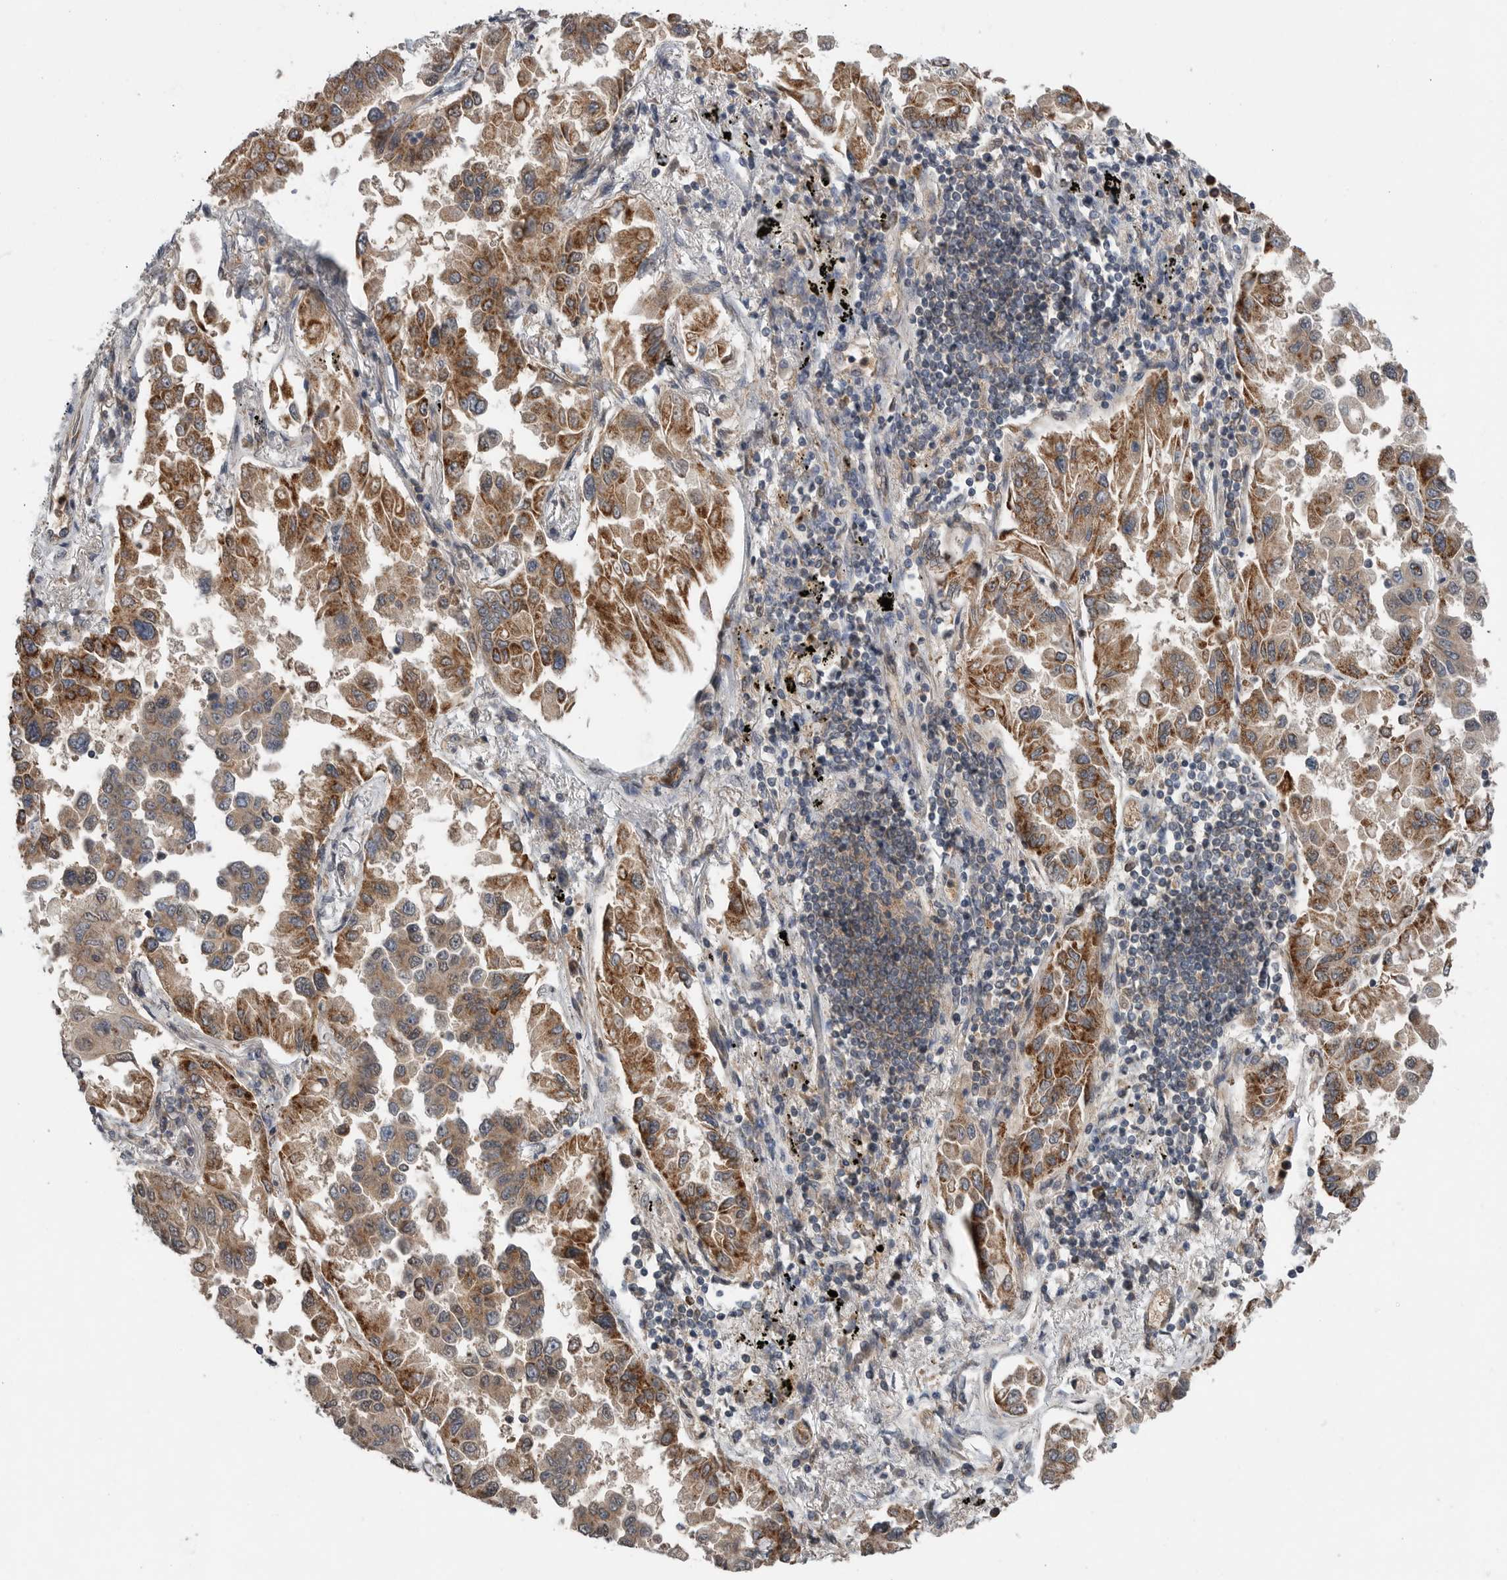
{"staining": {"intensity": "moderate", "quantity": ">75%", "location": "cytoplasmic/membranous"}, "tissue": "lung cancer", "cell_type": "Tumor cells", "image_type": "cancer", "snomed": [{"axis": "morphology", "description": "Adenocarcinoma, NOS"}, {"axis": "topography", "description": "Lung"}], "caption": "Human adenocarcinoma (lung) stained for a protein (brown) displays moderate cytoplasmic/membranous positive staining in approximately >75% of tumor cells.", "gene": "SCP2", "patient": {"sex": "female", "age": 67}}